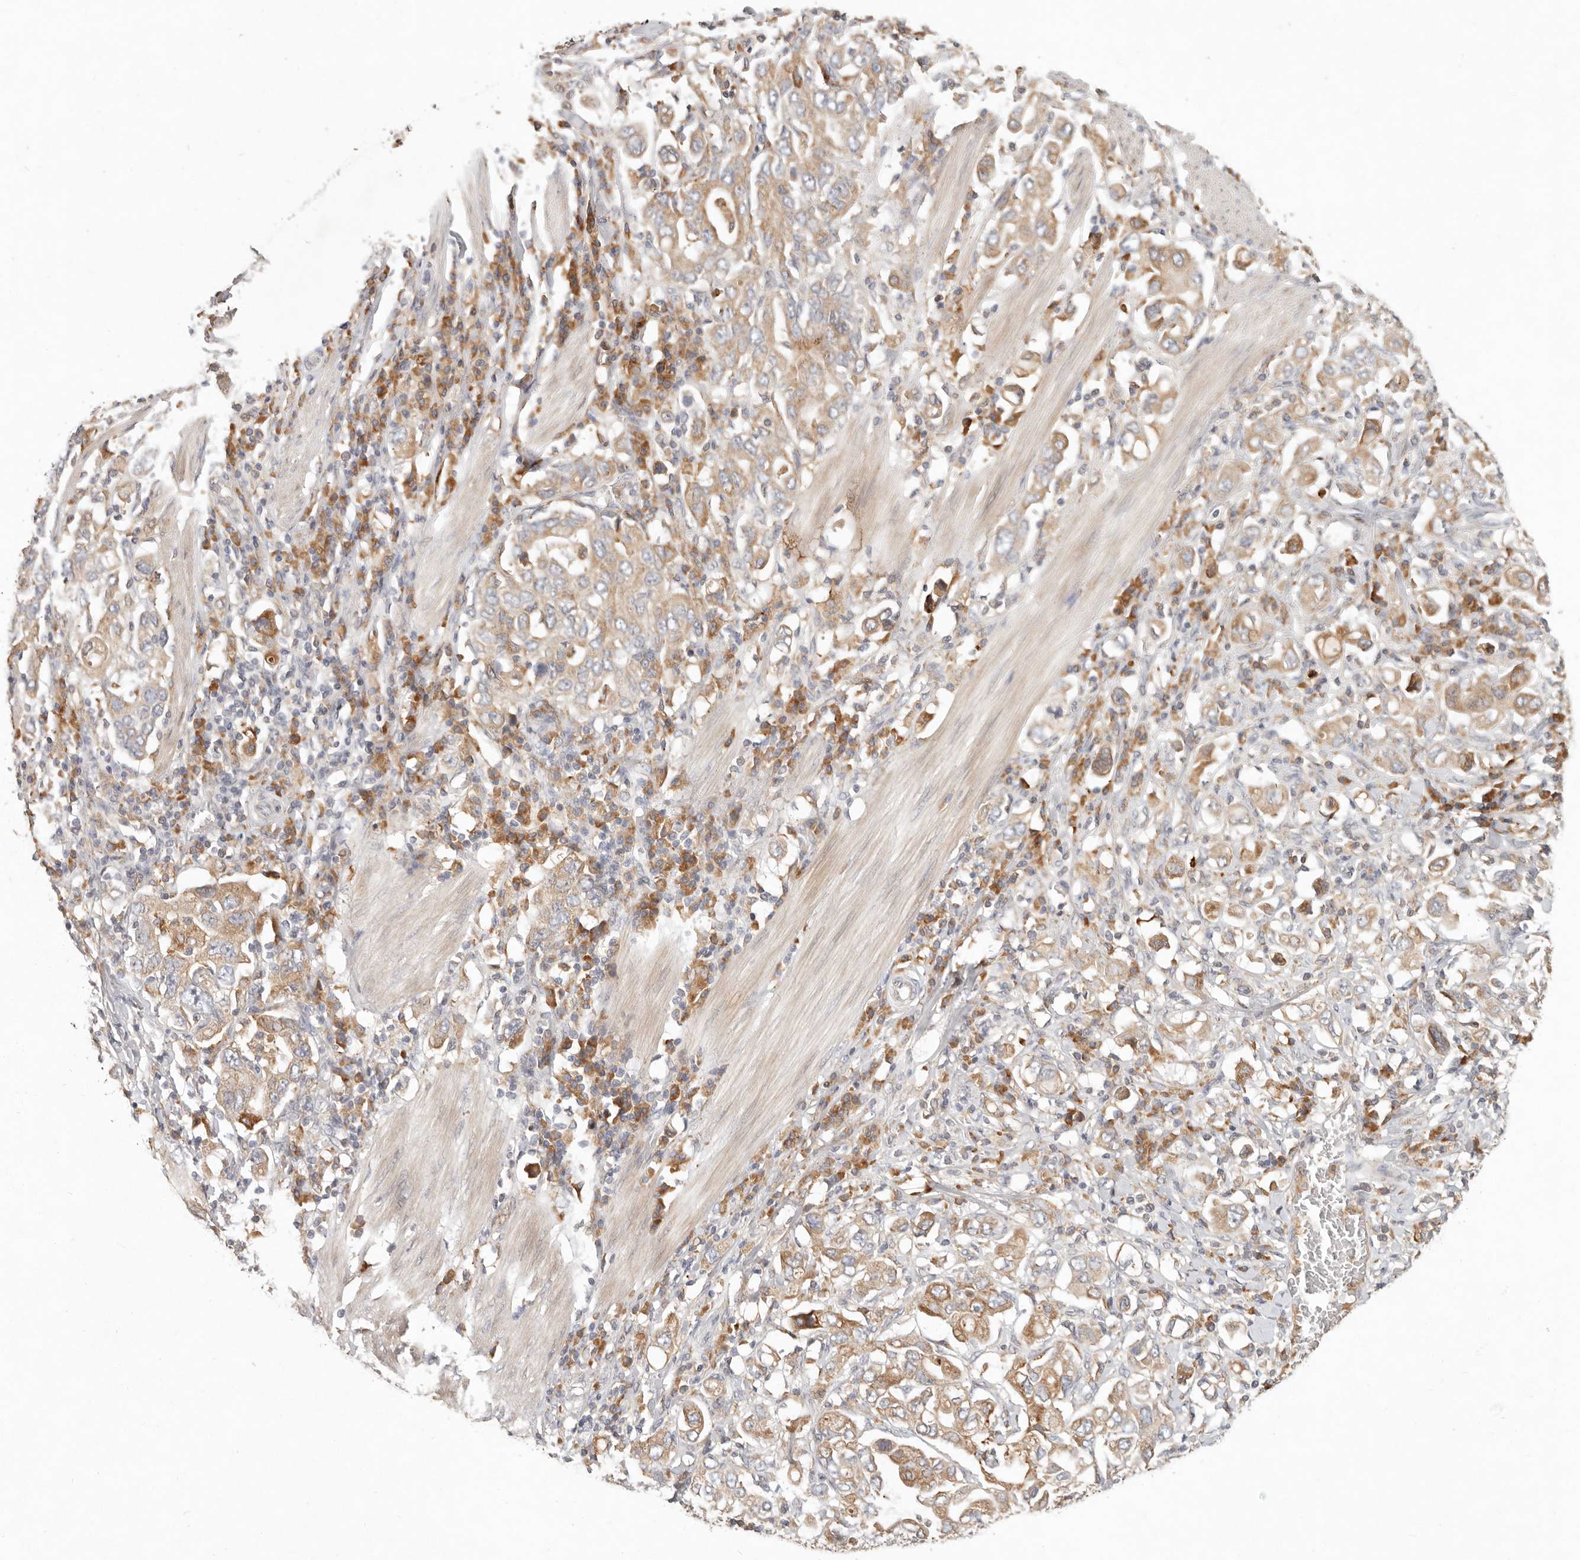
{"staining": {"intensity": "moderate", "quantity": "25%-75%", "location": "cytoplasmic/membranous"}, "tissue": "stomach cancer", "cell_type": "Tumor cells", "image_type": "cancer", "snomed": [{"axis": "morphology", "description": "Adenocarcinoma, NOS"}, {"axis": "topography", "description": "Stomach, upper"}], "caption": "High-magnification brightfield microscopy of adenocarcinoma (stomach) stained with DAB (3,3'-diaminobenzidine) (brown) and counterstained with hematoxylin (blue). tumor cells exhibit moderate cytoplasmic/membranous staining is present in about25%-75% of cells.", "gene": "ARHGEF10L", "patient": {"sex": "male", "age": 62}}